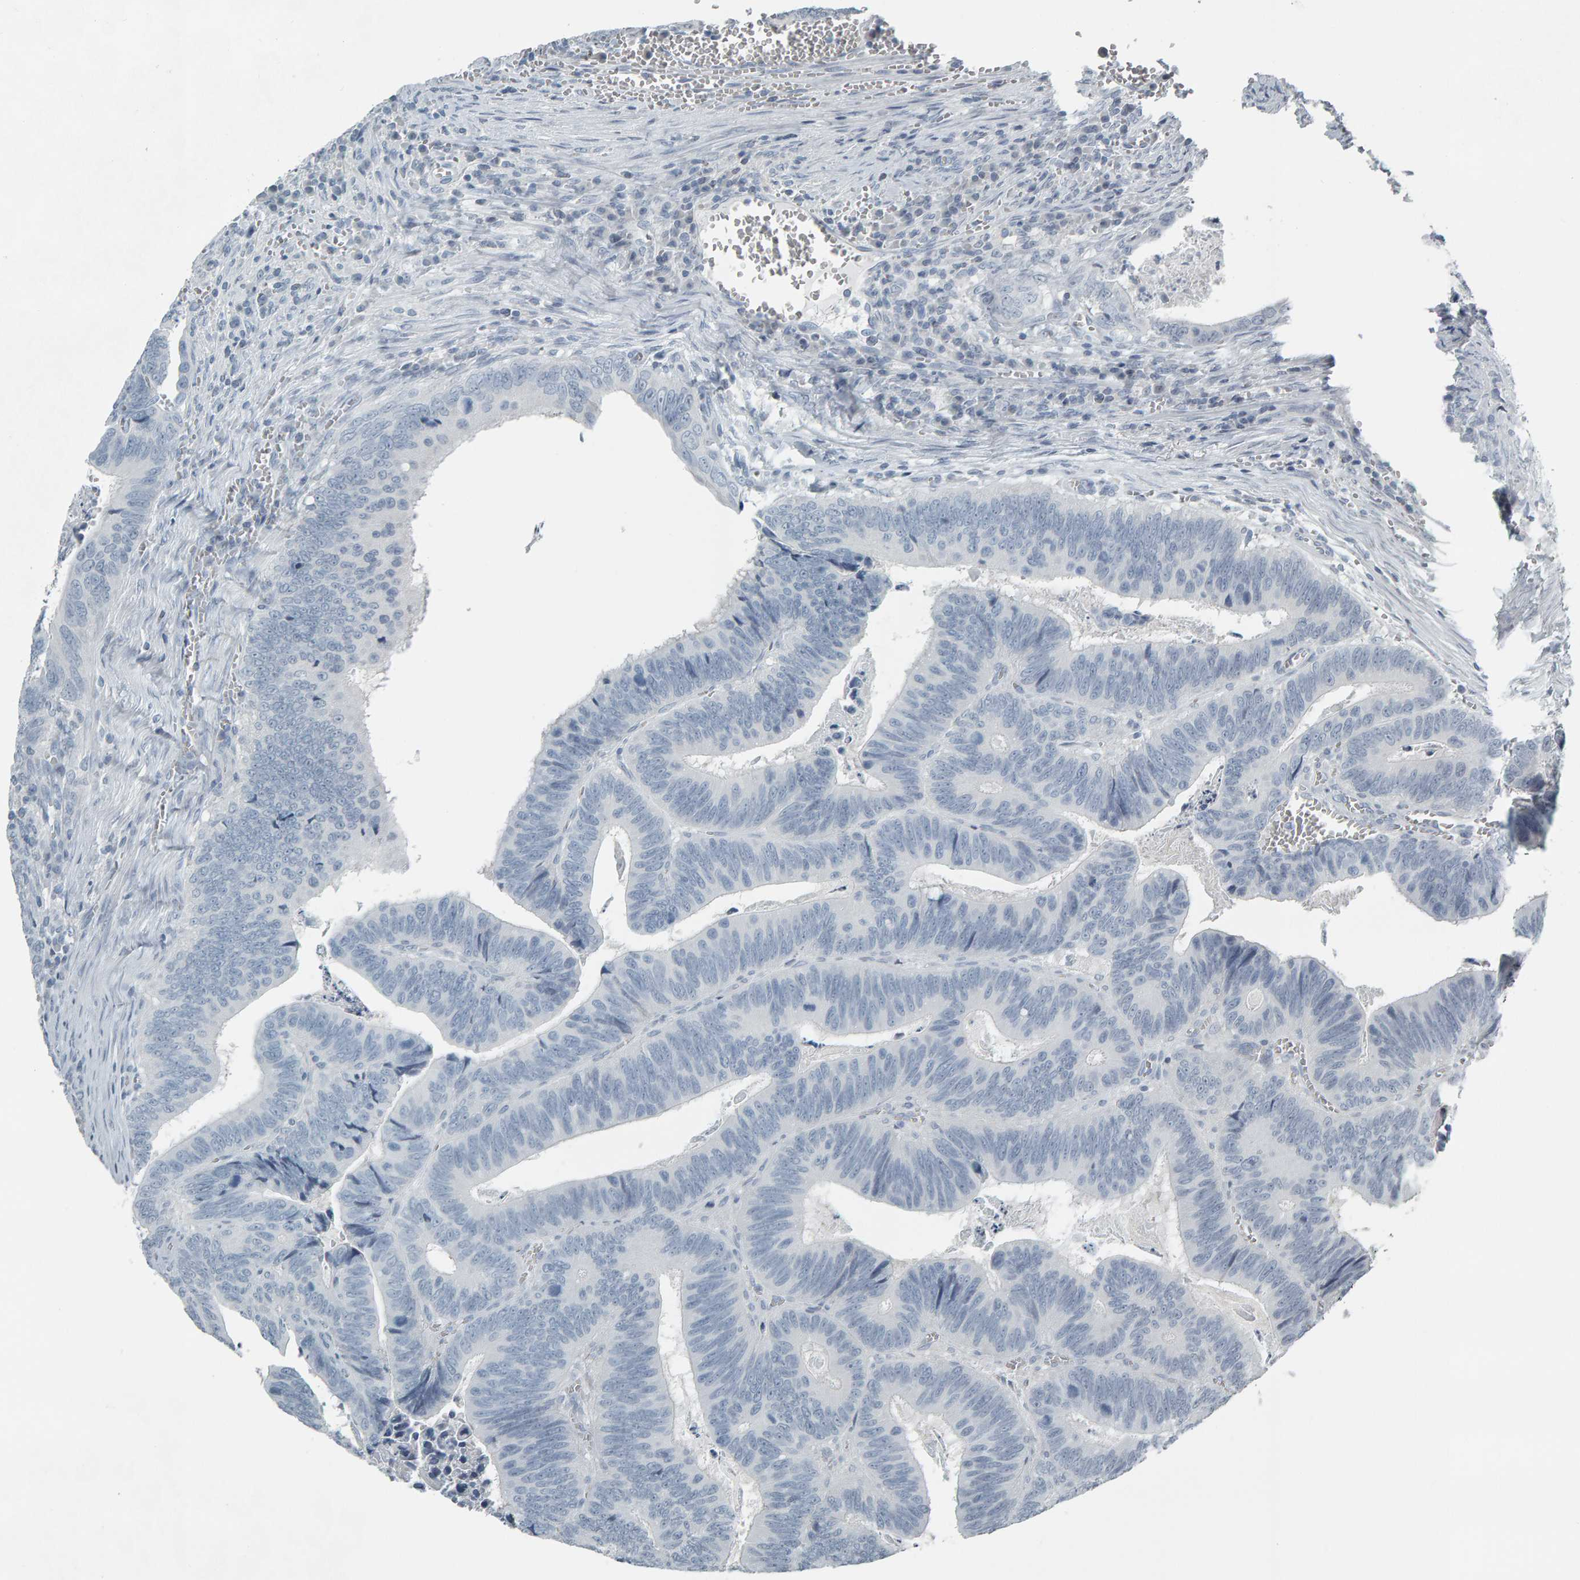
{"staining": {"intensity": "negative", "quantity": "none", "location": "none"}, "tissue": "colorectal cancer", "cell_type": "Tumor cells", "image_type": "cancer", "snomed": [{"axis": "morphology", "description": "Inflammation, NOS"}, {"axis": "morphology", "description": "Adenocarcinoma, NOS"}, {"axis": "topography", "description": "Colon"}], "caption": "Tumor cells are negative for brown protein staining in colorectal cancer (adenocarcinoma).", "gene": "PYY", "patient": {"sex": "male", "age": 72}}